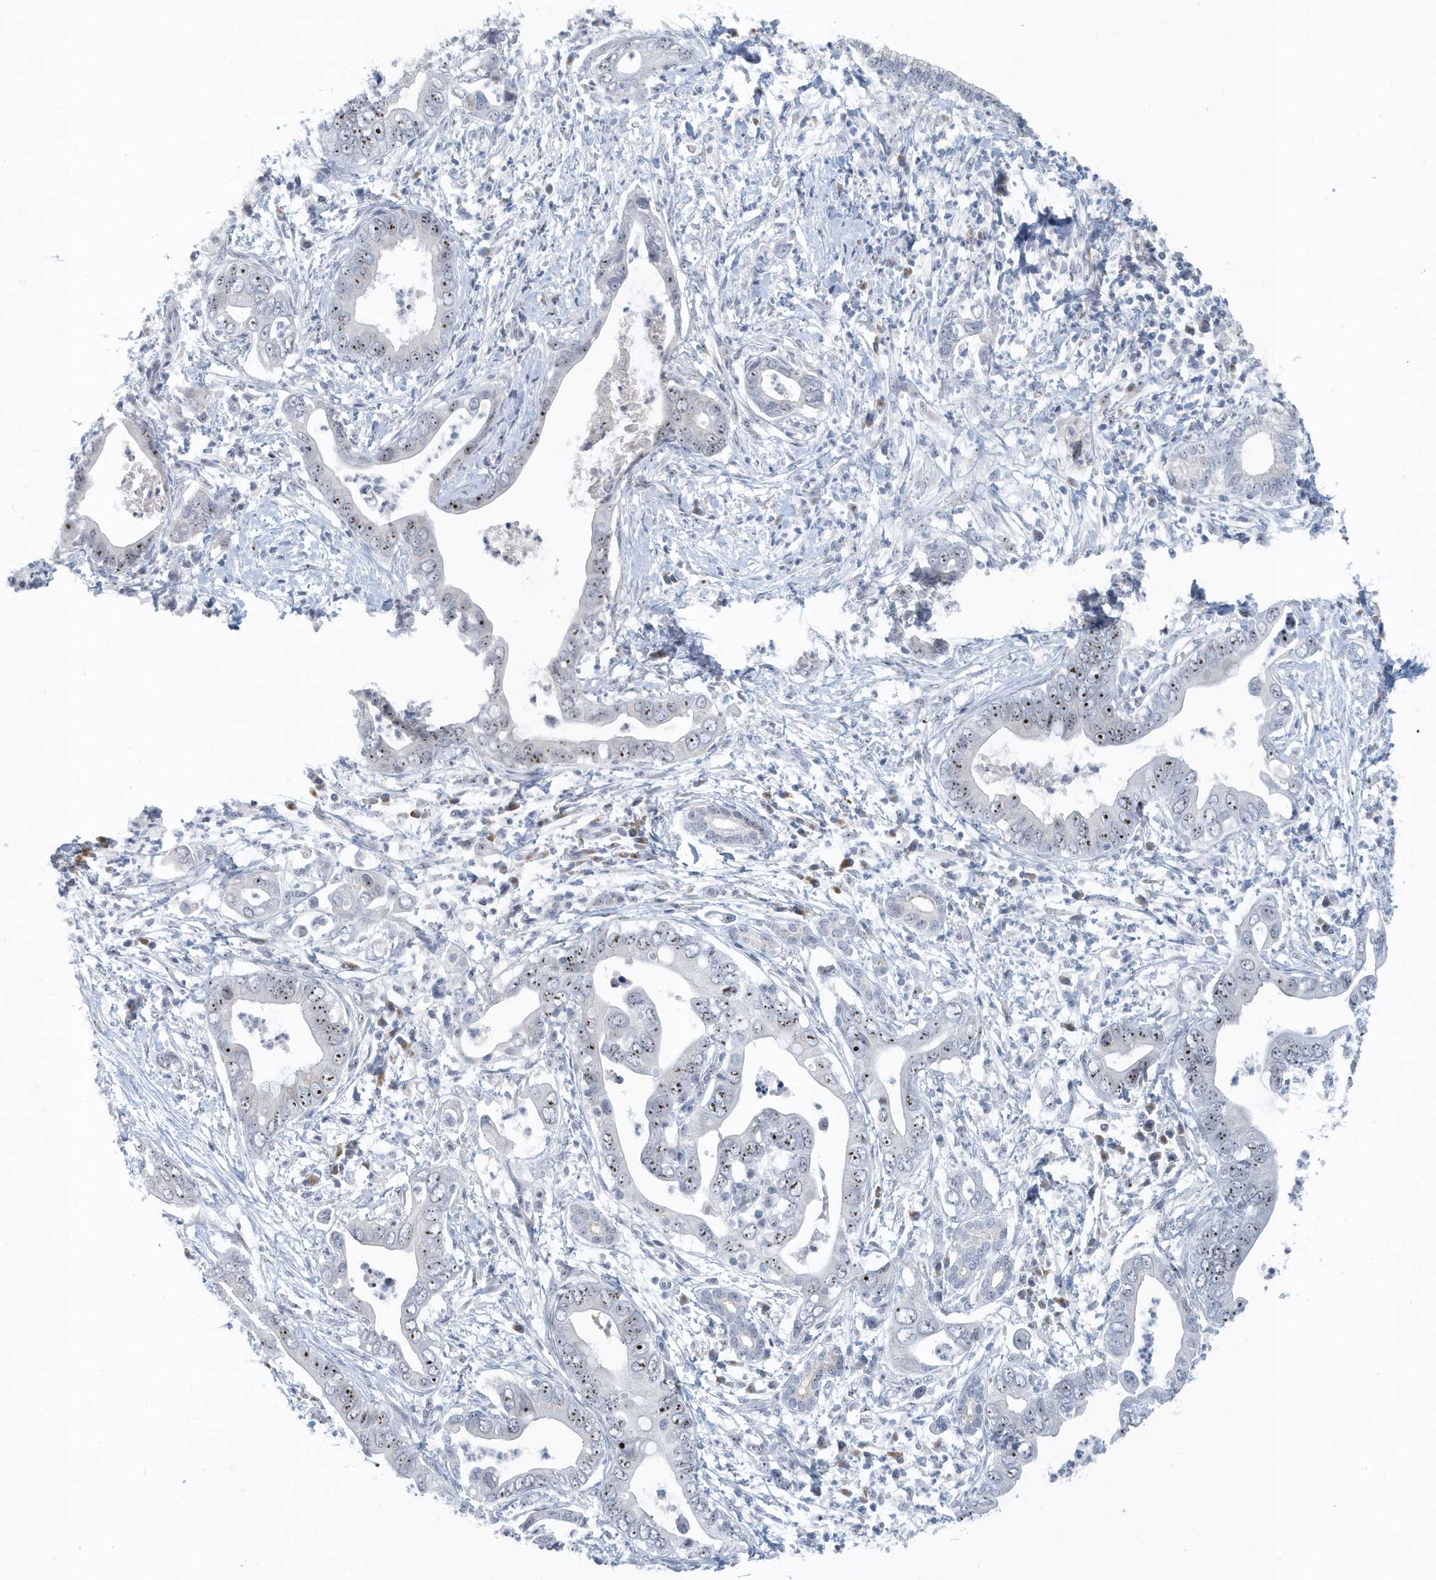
{"staining": {"intensity": "moderate", "quantity": ">75%", "location": "nuclear"}, "tissue": "pancreatic cancer", "cell_type": "Tumor cells", "image_type": "cancer", "snomed": [{"axis": "morphology", "description": "Adenocarcinoma, NOS"}, {"axis": "topography", "description": "Pancreas"}], "caption": "IHC (DAB (3,3'-diaminobenzidine)) staining of human adenocarcinoma (pancreatic) exhibits moderate nuclear protein expression in about >75% of tumor cells.", "gene": "RPF2", "patient": {"sex": "male", "age": 75}}